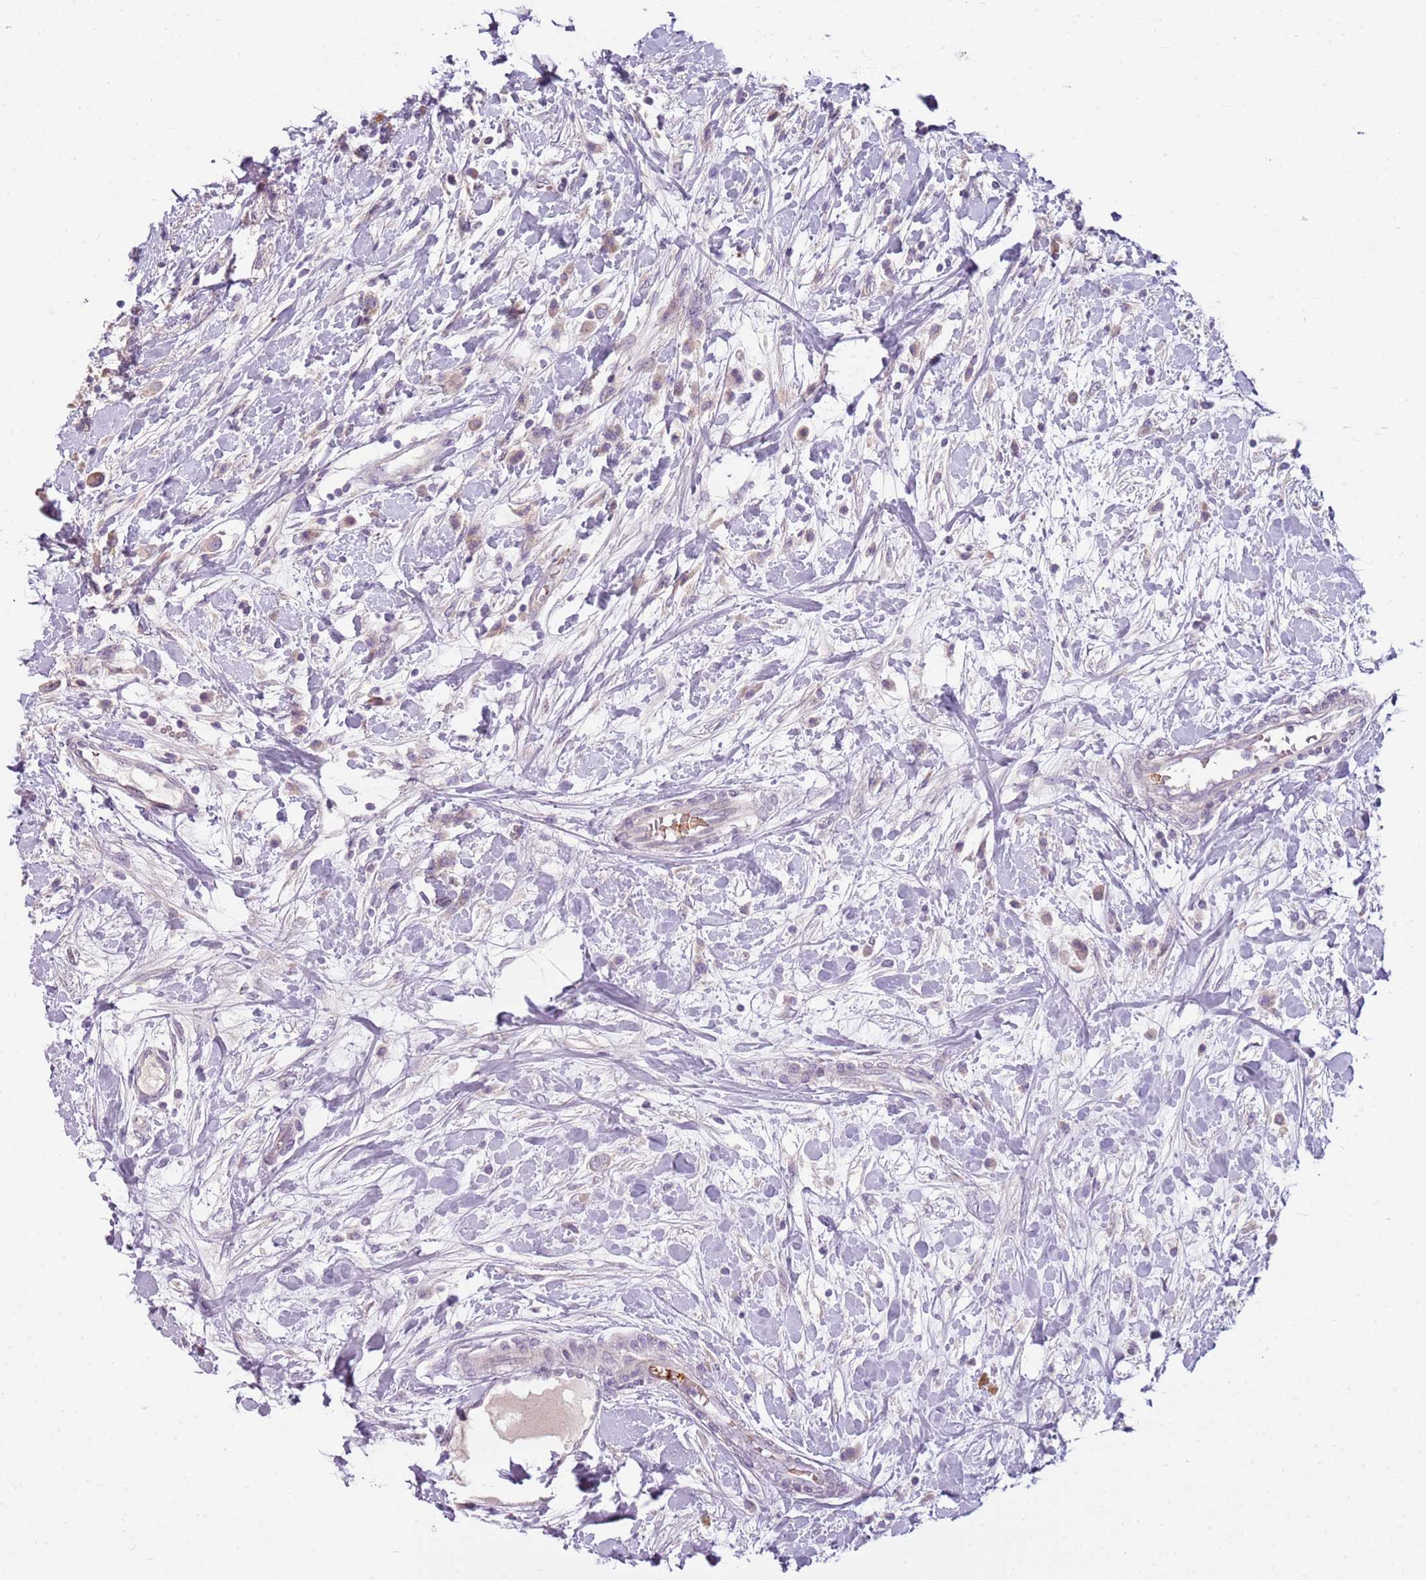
{"staining": {"intensity": "weak", "quantity": "<25%", "location": "cytoplasmic/membranous"}, "tissue": "breast cancer", "cell_type": "Tumor cells", "image_type": "cancer", "snomed": [{"axis": "morphology", "description": "Duct carcinoma"}, {"axis": "topography", "description": "Breast"}], "caption": "Human breast intraductal carcinoma stained for a protein using immunohistochemistry (IHC) displays no expression in tumor cells.", "gene": "HSPA14", "patient": {"sex": "female", "age": 61}}